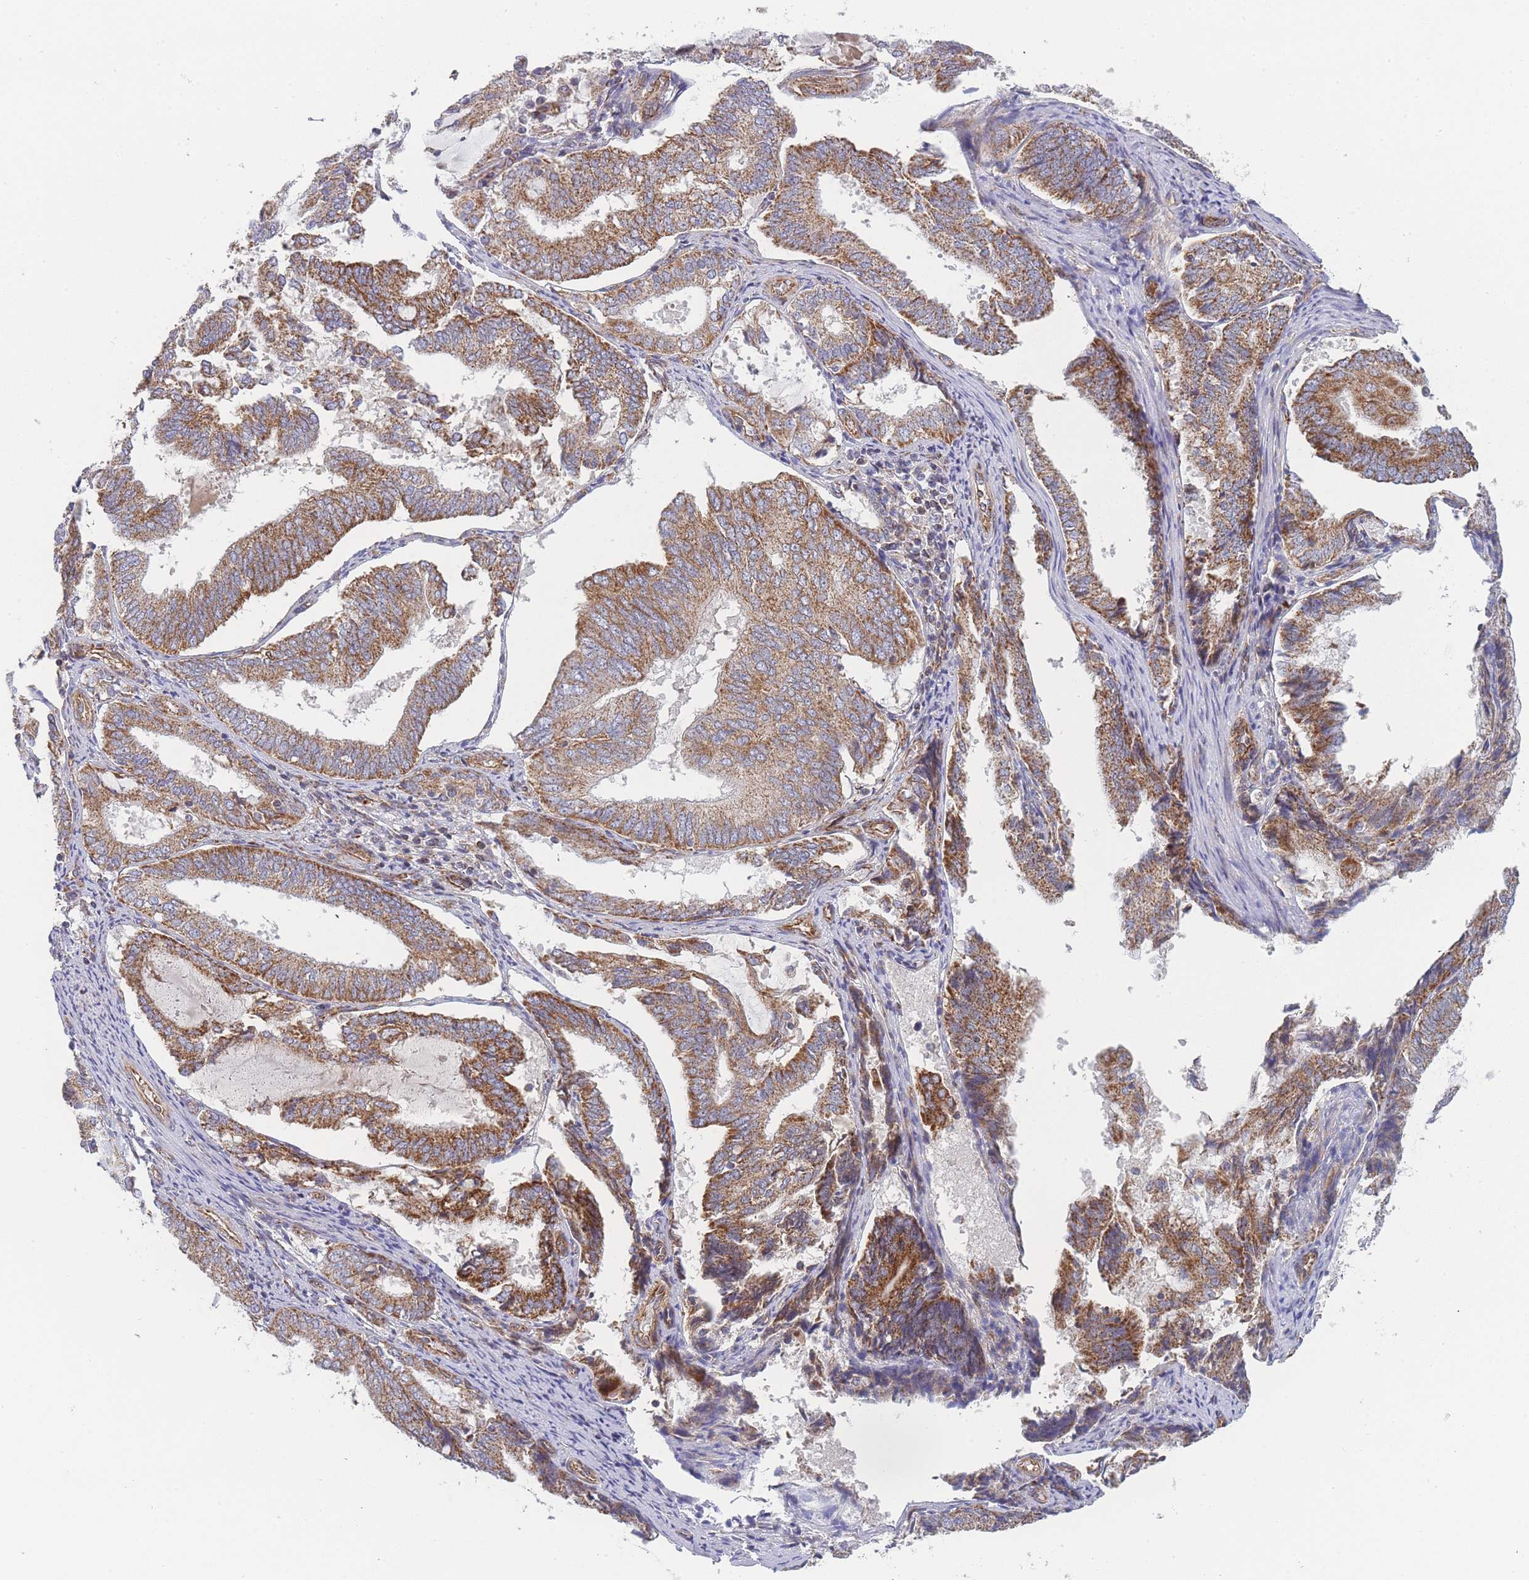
{"staining": {"intensity": "moderate", "quantity": ">75%", "location": "cytoplasmic/membranous"}, "tissue": "endometrial cancer", "cell_type": "Tumor cells", "image_type": "cancer", "snomed": [{"axis": "morphology", "description": "Adenocarcinoma, NOS"}, {"axis": "topography", "description": "Endometrium"}], "caption": "IHC micrograph of human endometrial cancer (adenocarcinoma) stained for a protein (brown), which demonstrates medium levels of moderate cytoplasmic/membranous staining in about >75% of tumor cells.", "gene": "MTRES1", "patient": {"sex": "female", "age": 81}}